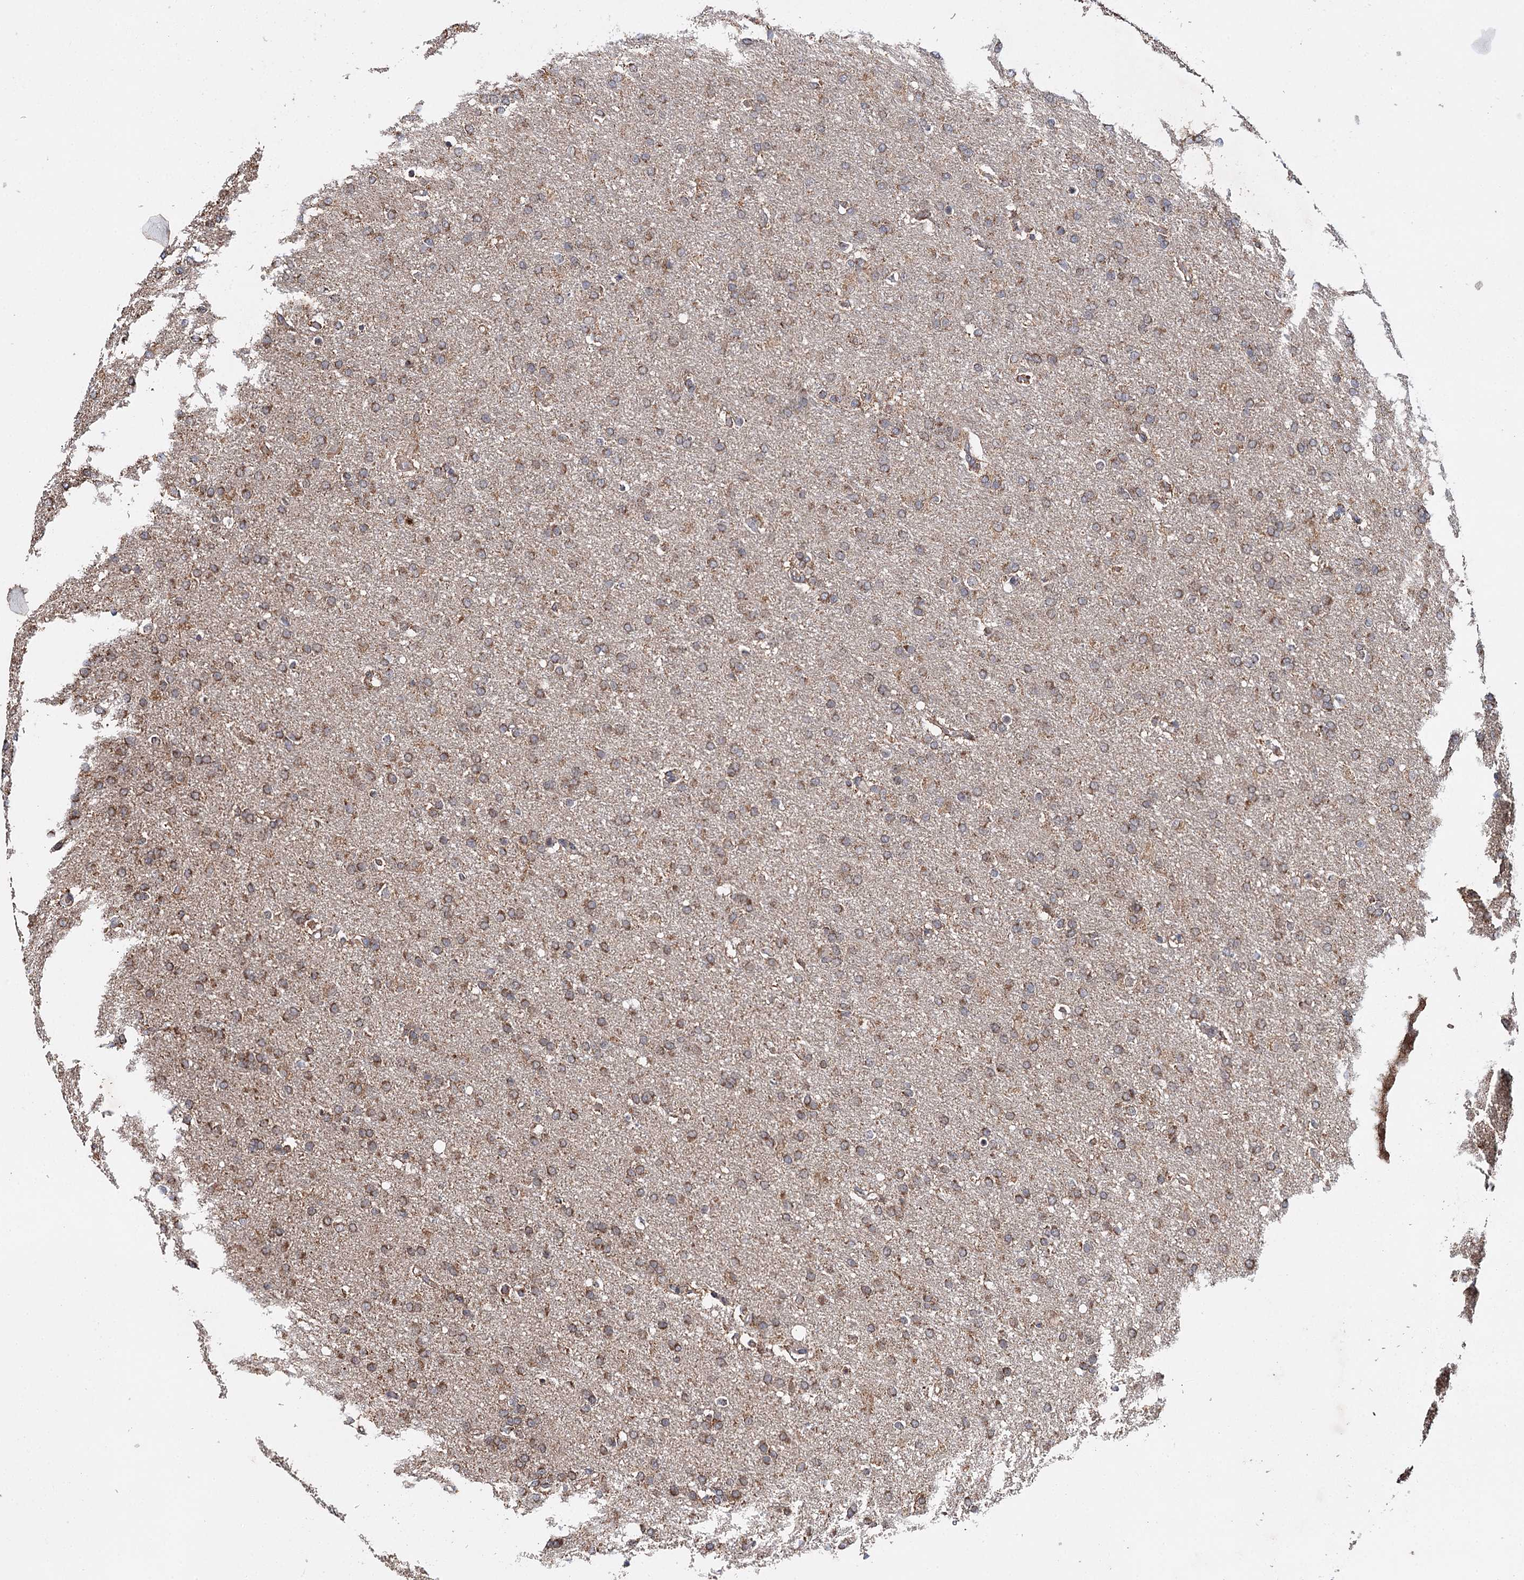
{"staining": {"intensity": "moderate", "quantity": ">75%", "location": "cytoplasmic/membranous"}, "tissue": "glioma", "cell_type": "Tumor cells", "image_type": "cancer", "snomed": [{"axis": "morphology", "description": "Glioma, malignant, High grade"}, {"axis": "topography", "description": "Brain"}], "caption": "Immunohistochemical staining of human glioma reveals medium levels of moderate cytoplasmic/membranous protein positivity in about >75% of tumor cells.", "gene": "PIK3CB", "patient": {"sex": "male", "age": 72}}